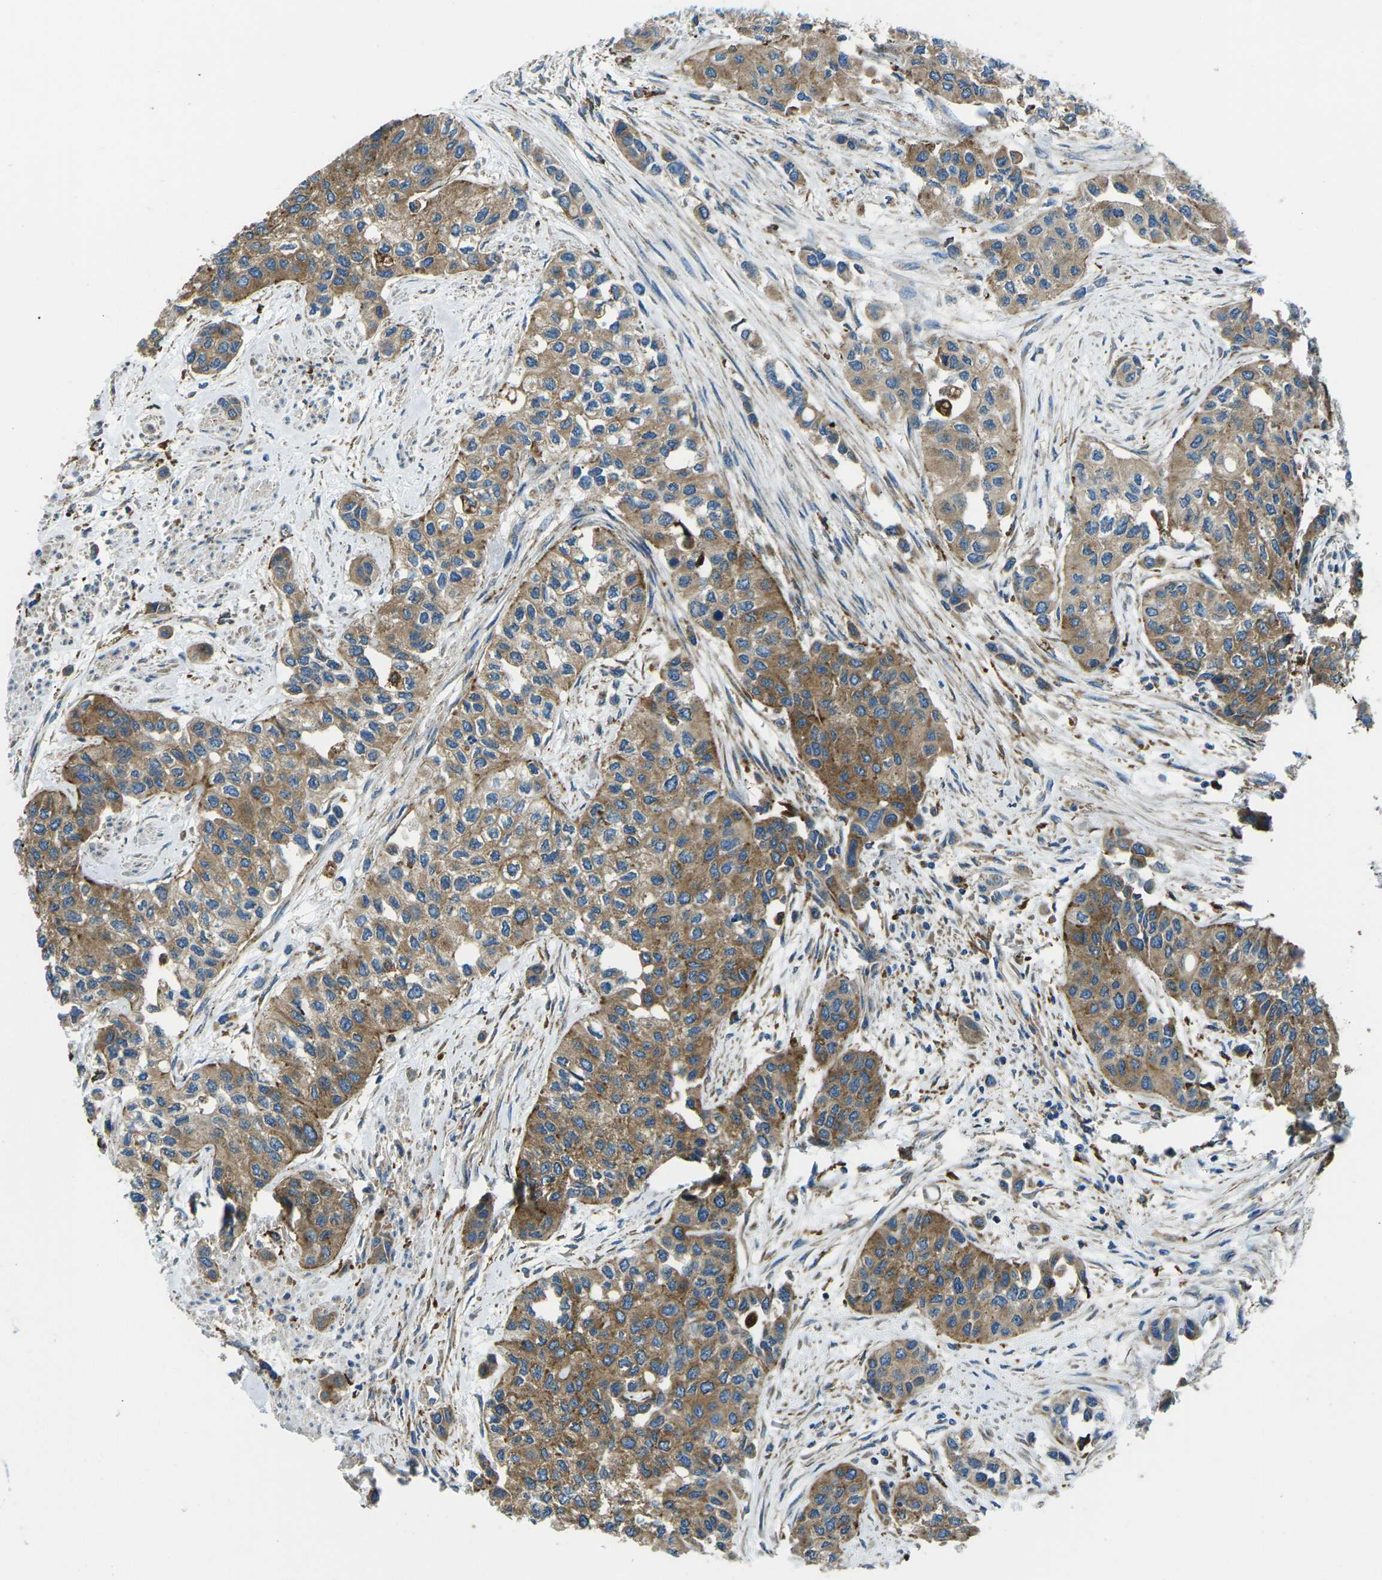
{"staining": {"intensity": "moderate", "quantity": ">75%", "location": "cytoplasmic/membranous"}, "tissue": "urothelial cancer", "cell_type": "Tumor cells", "image_type": "cancer", "snomed": [{"axis": "morphology", "description": "Urothelial carcinoma, High grade"}, {"axis": "topography", "description": "Urinary bladder"}], "caption": "Brown immunohistochemical staining in human urothelial cancer shows moderate cytoplasmic/membranous expression in approximately >75% of tumor cells.", "gene": "CDK17", "patient": {"sex": "female", "age": 56}}